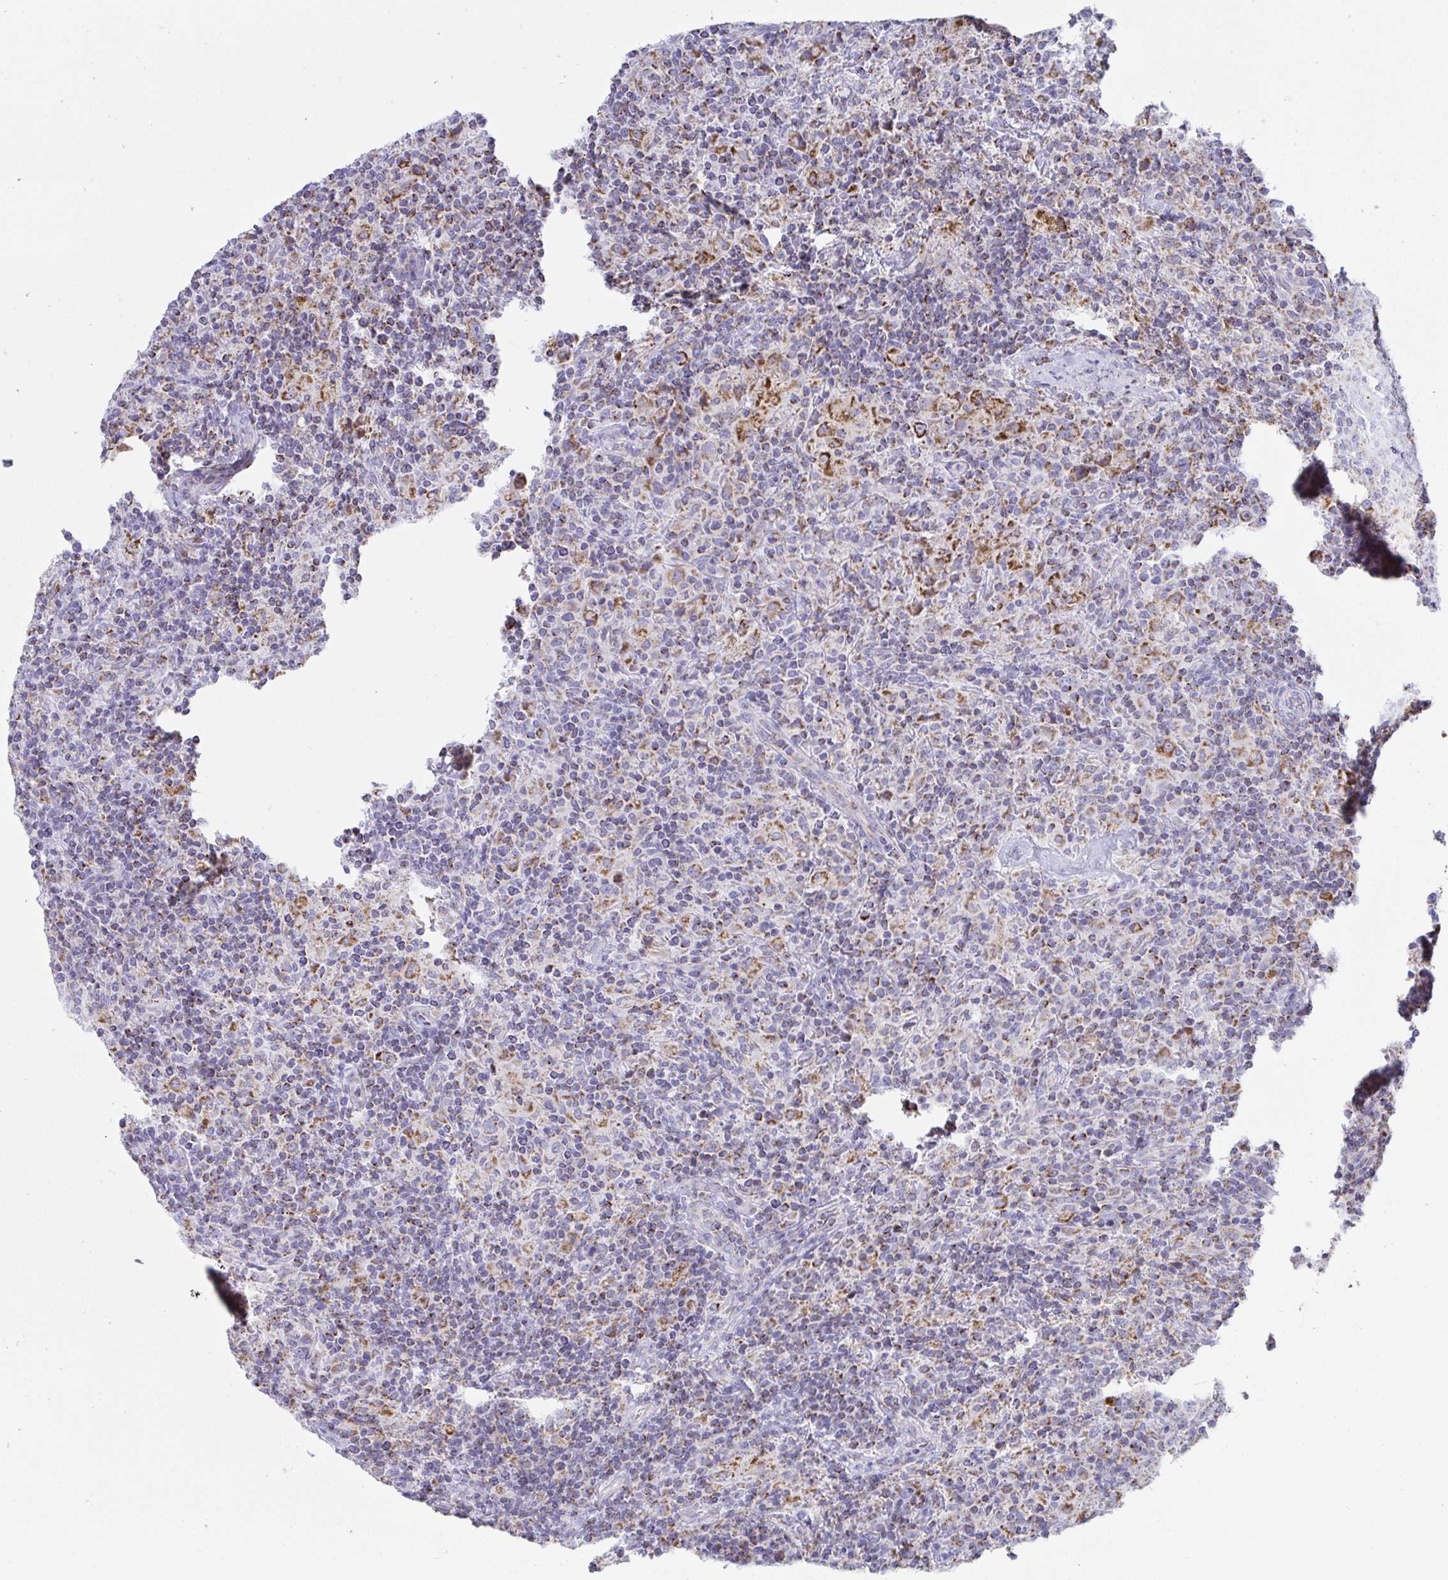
{"staining": {"intensity": "strong", "quantity": ">75%", "location": "cytoplasmic/membranous"}, "tissue": "lymphoma", "cell_type": "Tumor cells", "image_type": "cancer", "snomed": [{"axis": "morphology", "description": "Hodgkin's disease, NOS"}, {"axis": "topography", "description": "Lymph node"}], "caption": "This image demonstrates immunohistochemistry (IHC) staining of Hodgkin's disease, with high strong cytoplasmic/membranous positivity in about >75% of tumor cells.", "gene": "AIFM1", "patient": {"sex": "male", "age": 70}}